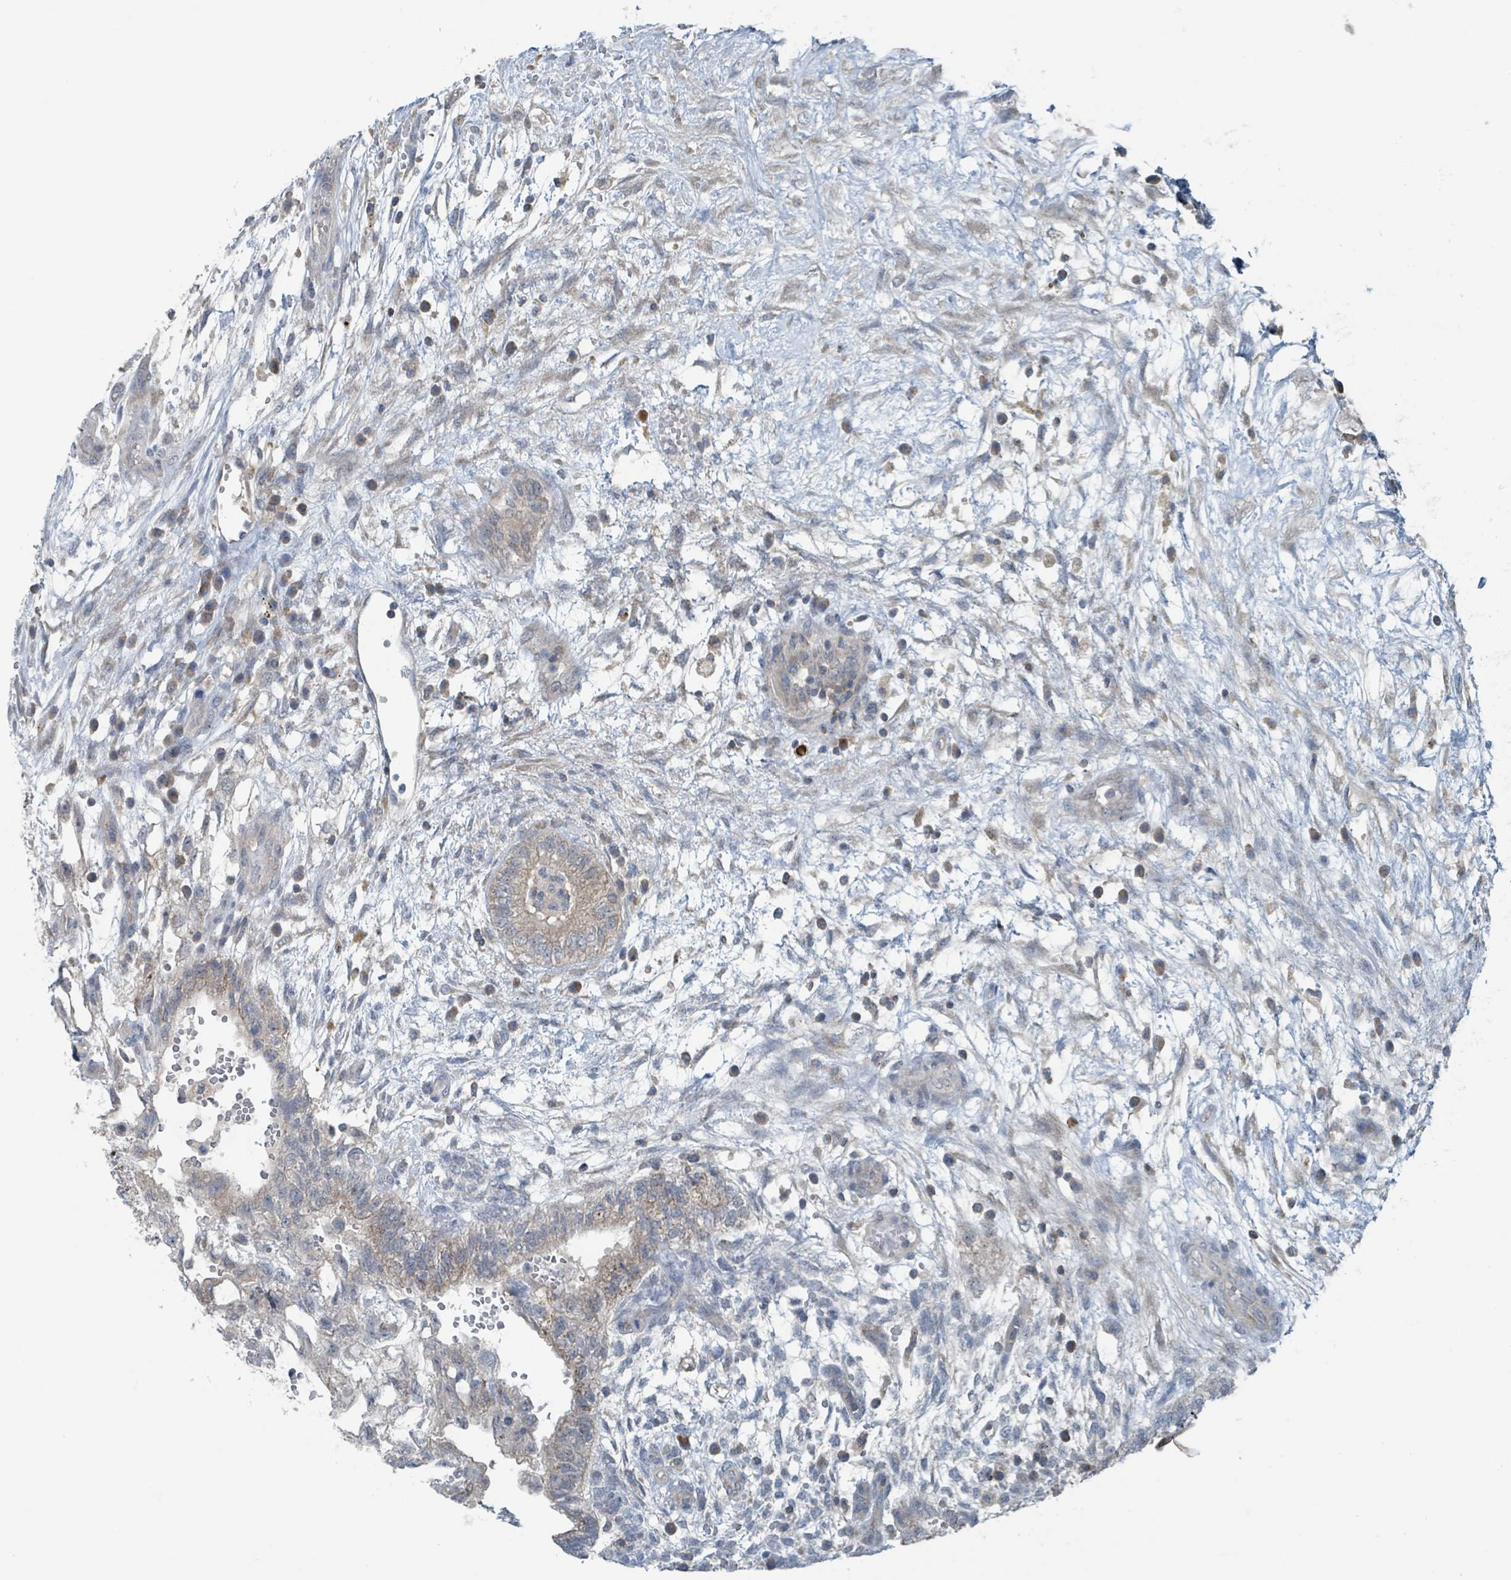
{"staining": {"intensity": "strong", "quantity": "<25%", "location": "cytoplasmic/membranous"}, "tissue": "testis cancer", "cell_type": "Tumor cells", "image_type": "cancer", "snomed": [{"axis": "morphology", "description": "Normal tissue, NOS"}, {"axis": "morphology", "description": "Carcinoma, Embryonal, NOS"}, {"axis": "topography", "description": "Testis"}], "caption": "Human testis cancer stained with a protein marker exhibits strong staining in tumor cells.", "gene": "ACBD4", "patient": {"sex": "male", "age": 32}}